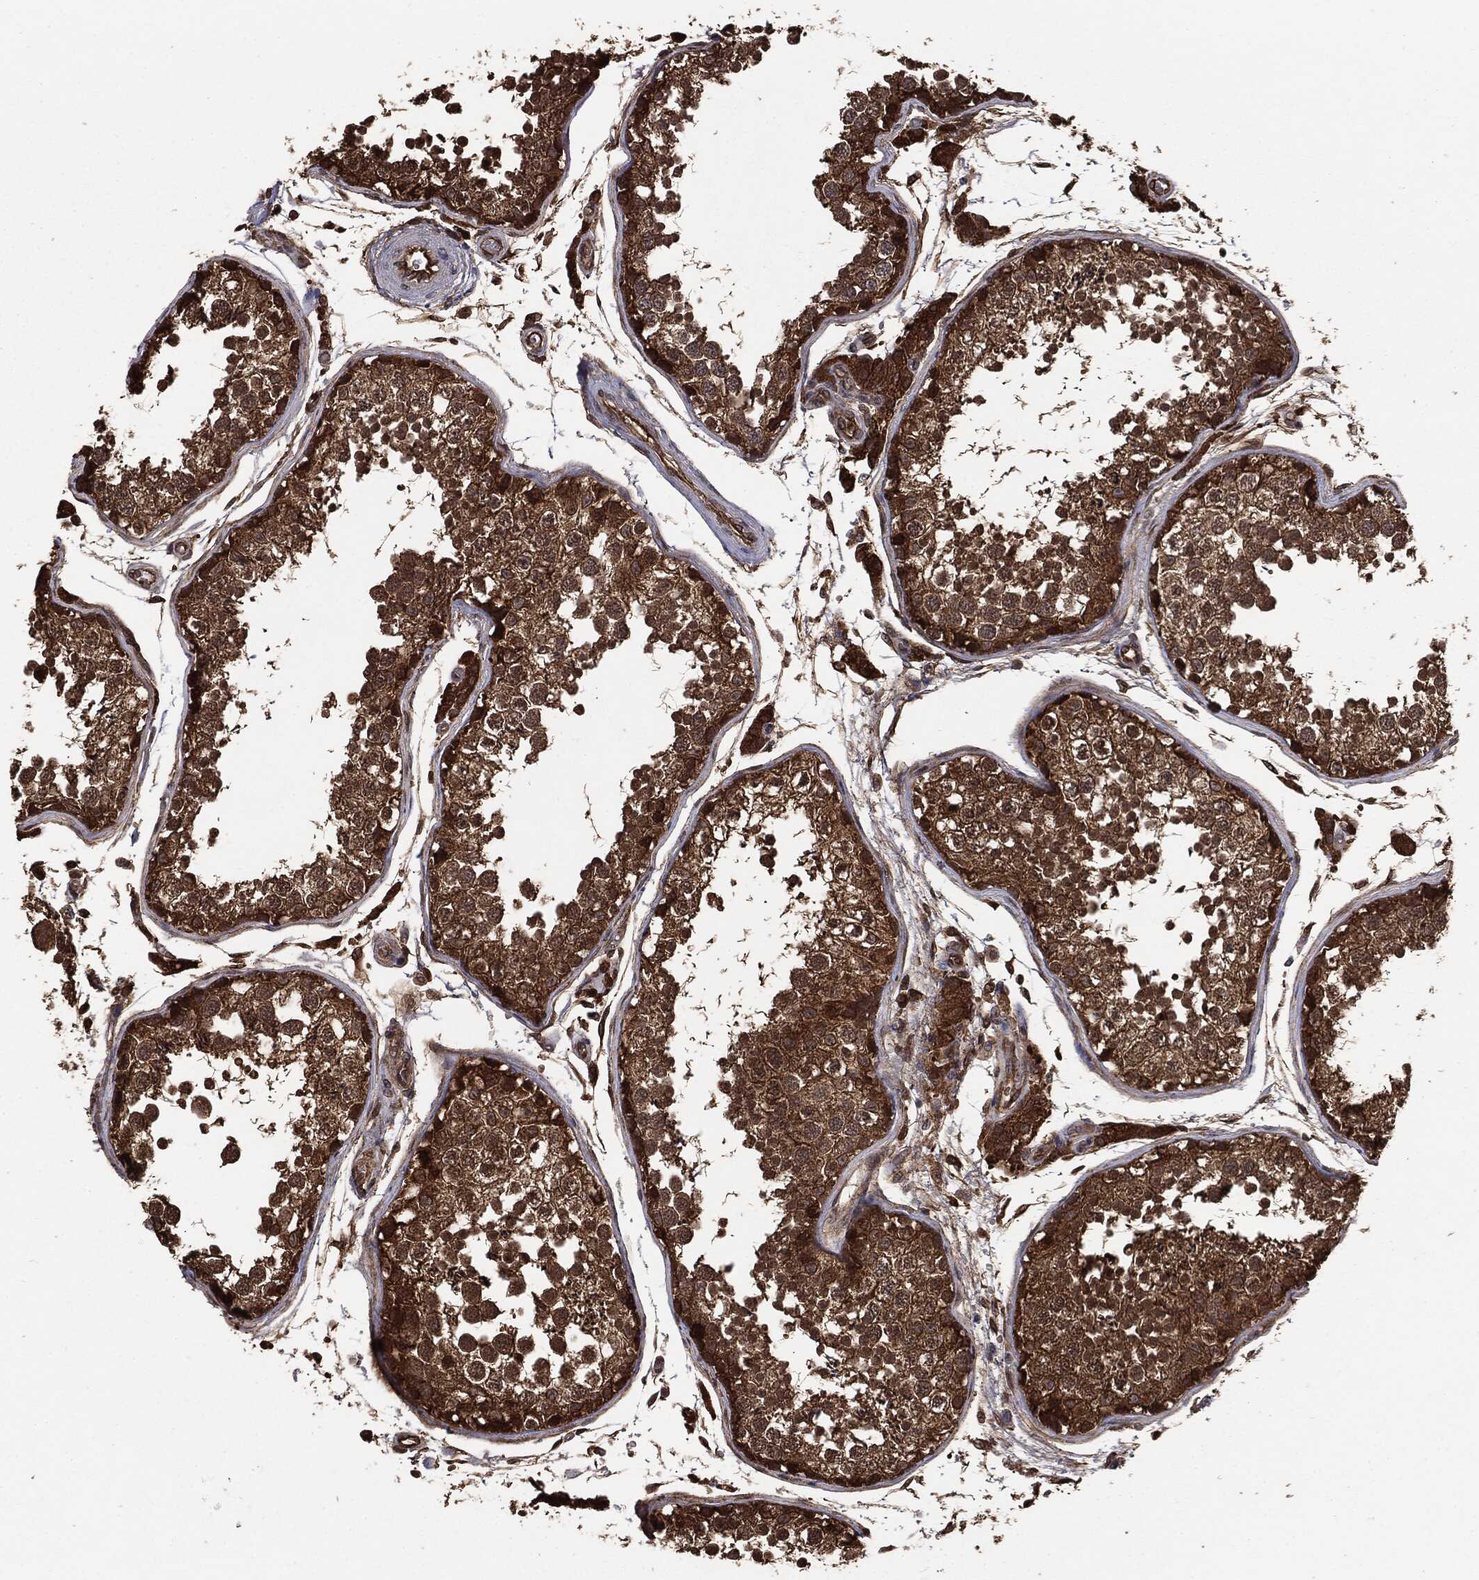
{"staining": {"intensity": "strong", "quantity": ">75%", "location": "cytoplasmic/membranous"}, "tissue": "testis", "cell_type": "Cells in seminiferous ducts", "image_type": "normal", "snomed": [{"axis": "morphology", "description": "Normal tissue, NOS"}, {"axis": "topography", "description": "Testis"}], "caption": "A high amount of strong cytoplasmic/membranous staining is identified in approximately >75% of cells in seminiferous ducts in benign testis. The protein of interest is stained brown, and the nuclei are stained in blue (DAB (3,3'-diaminobenzidine) IHC with brightfield microscopy, high magnification).", "gene": "NME1", "patient": {"sex": "male", "age": 29}}